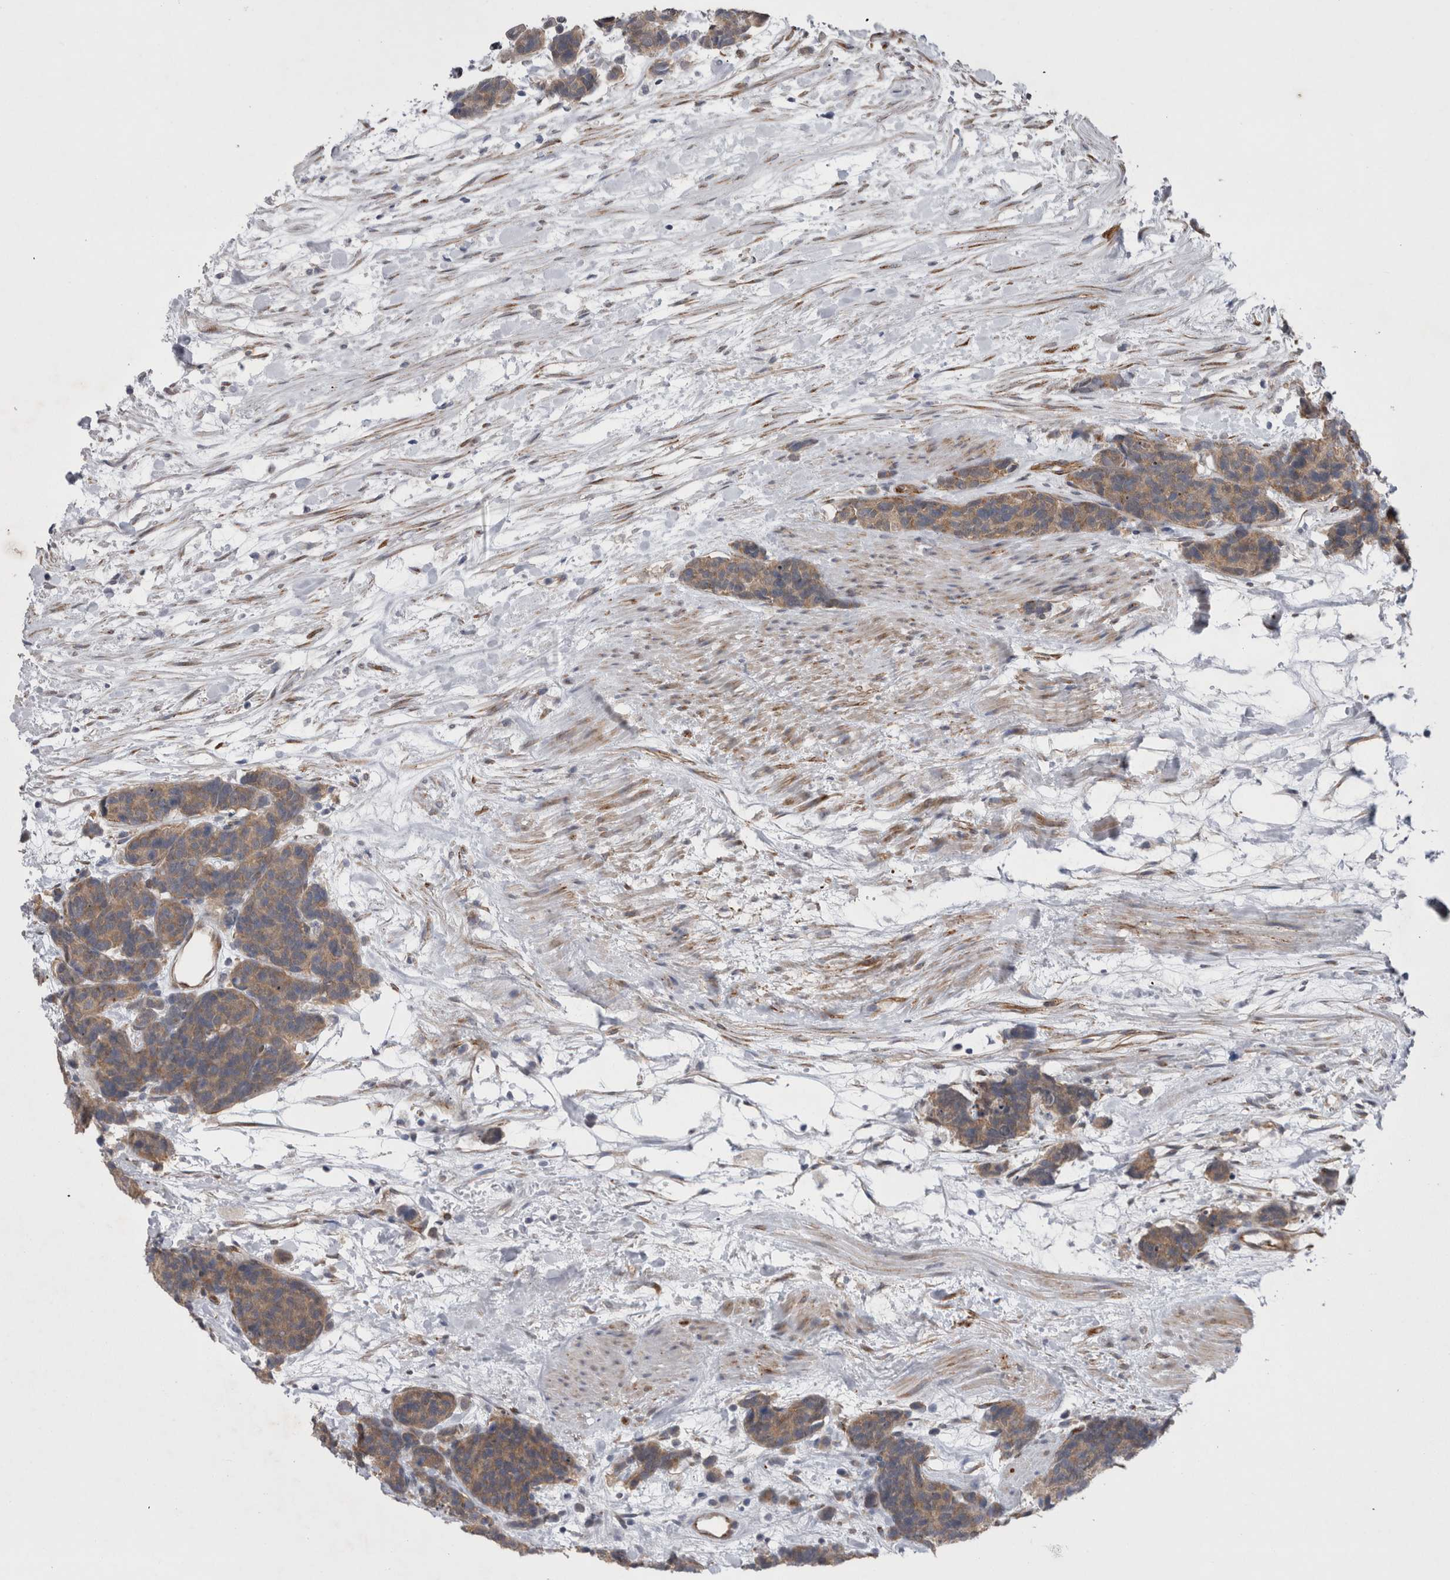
{"staining": {"intensity": "weak", "quantity": ">75%", "location": "cytoplasmic/membranous"}, "tissue": "carcinoid", "cell_type": "Tumor cells", "image_type": "cancer", "snomed": [{"axis": "morphology", "description": "Carcinoma, NOS"}, {"axis": "morphology", "description": "Carcinoid, malignant, NOS"}, {"axis": "topography", "description": "Urinary bladder"}], "caption": "Protein expression analysis of human carcinoma reveals weak cytoplasmic/membranous staining in about >75% of tumor cells. The staining is performed using DAB (3,3'-diaminobenzidine) brown chromogen to label protein expression. The nuclei are counter-stained blue using hematoxylin.", "gene": "DDX6", "patient": {"sex": "male", "age": 57}}